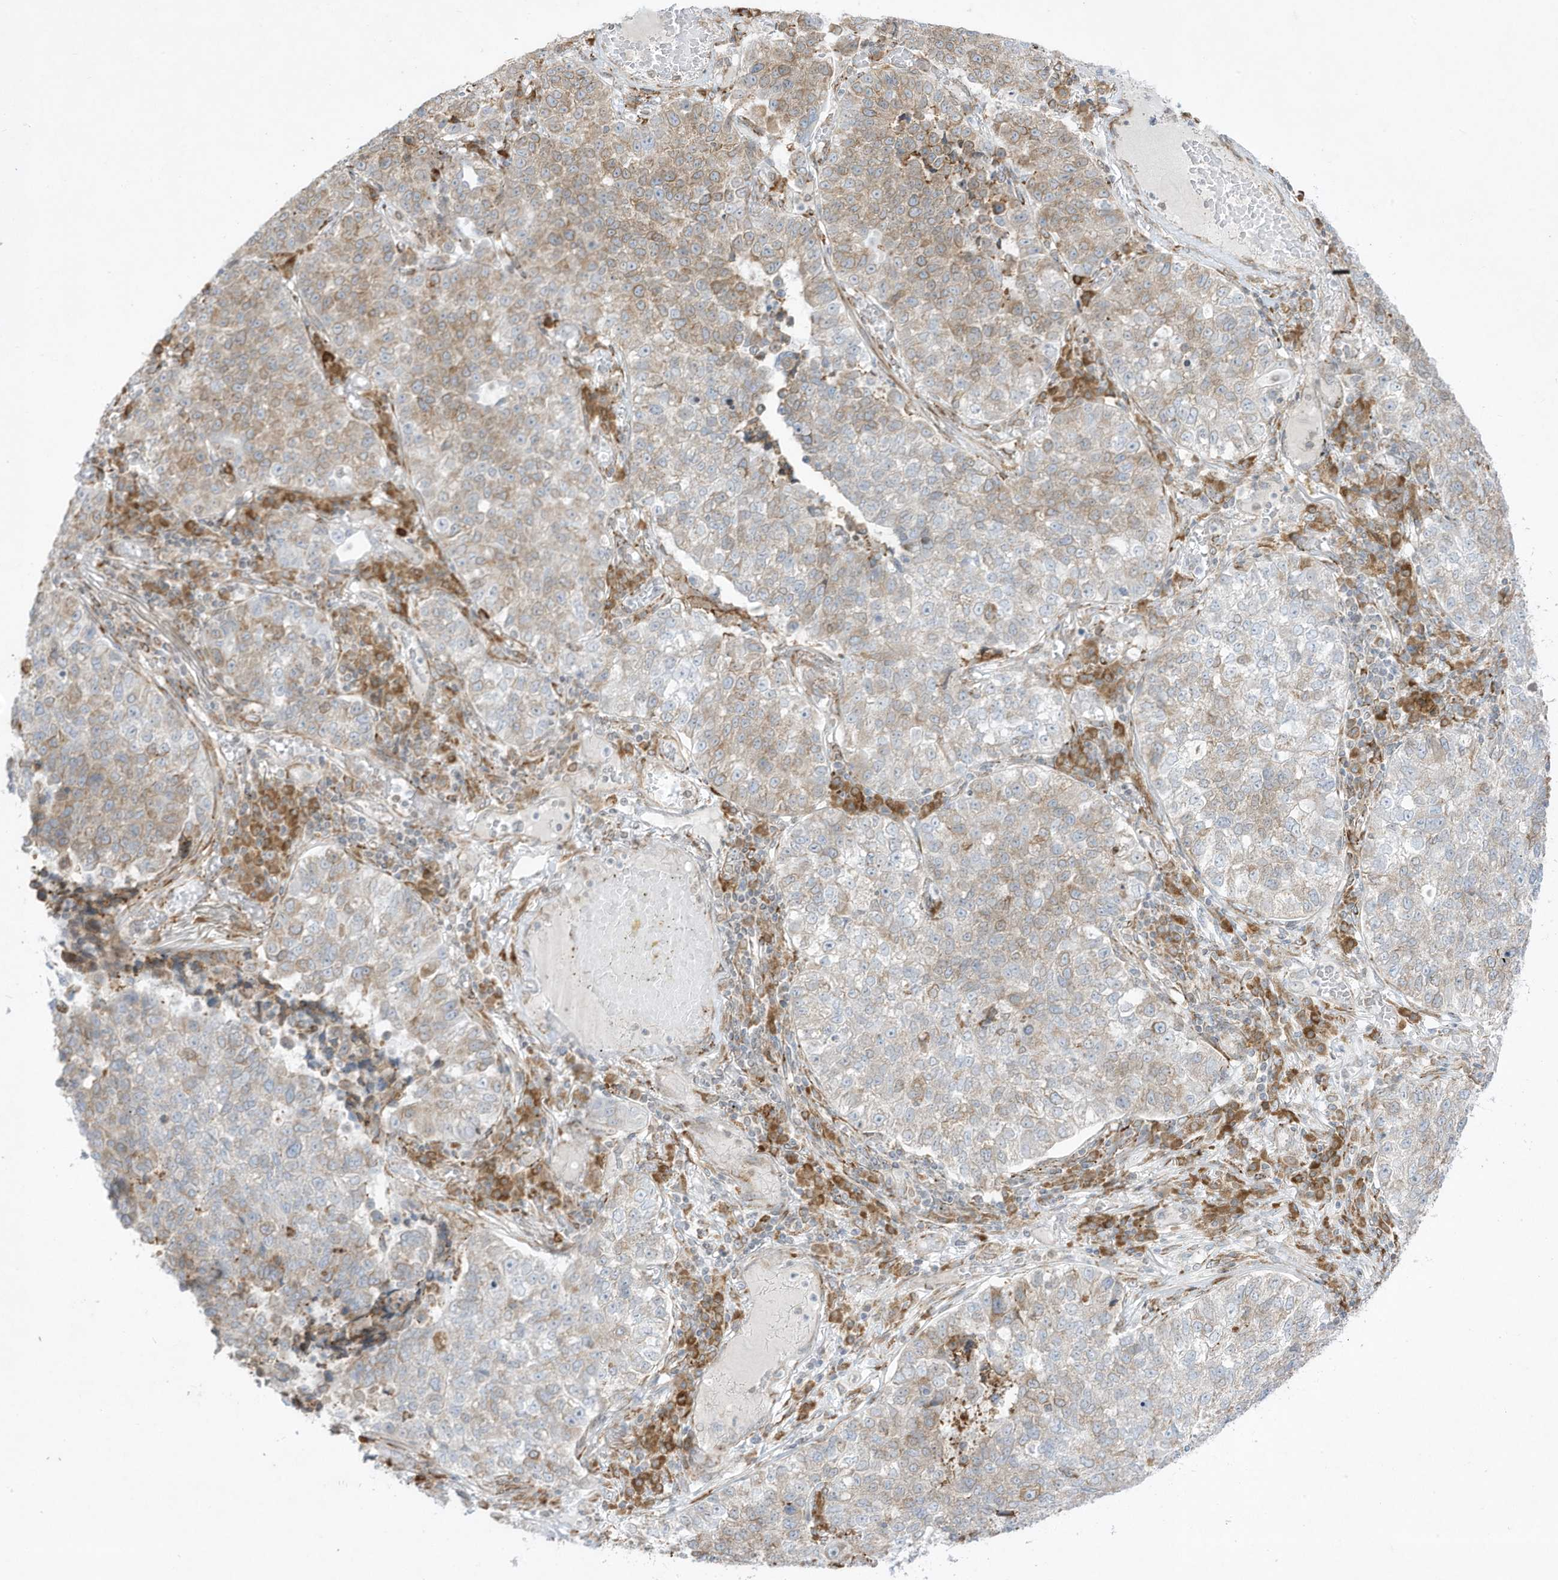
{"staining": {"intensity": "weak", "quantity": "25%-75%", "location": "cytoplasmic/membranous"}, "tissue": "lung cancer", "cell_type": "Tumor cells", "image_type": "cancer", "snomed": [{"axis": "morphology", "description": "Adenocarcinoma, NOS"}, {"axis": "topography", "description": "Lung"}], "caption": "Immunohistochemical staining of human lung cancer (adenocarcinoma) demonstrates weak cytoplasmic/membranous protein expression in approximately 25%-75% of tumor cells.", "gene": "PTK6", "patient": {"sex": "male", "age": 49}}